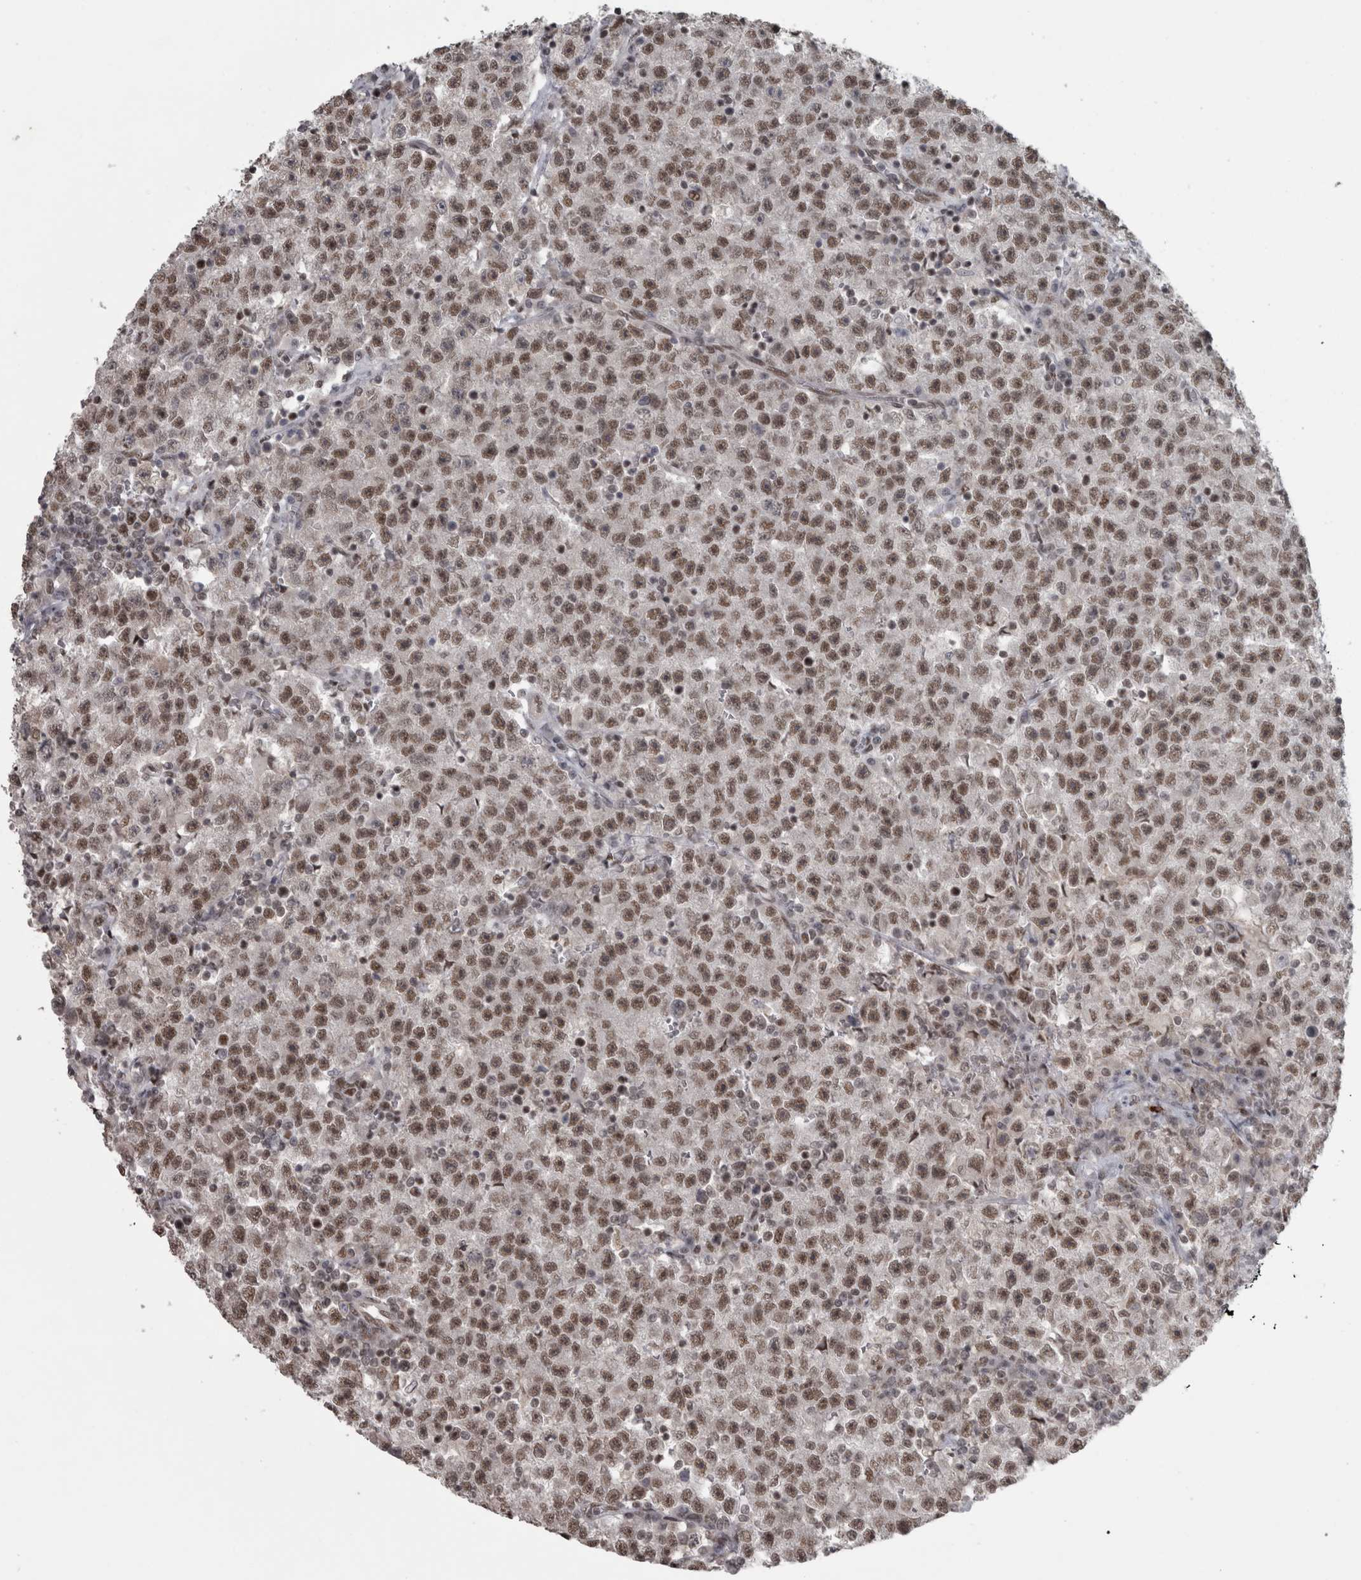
{"staining": {"intensity": "moderate", "quantity": ">75%", "location": "nuclear"}, "tissue": "testis cancer", "cell_type": "Tumor cells", "image_type": "cancer", "snomed": [{"axis": "morphology", "description": "Seminoma, NOS"}, {"axis": "topography", "description": "Testis"}], "caption": "This image exhibits immunohistochemistry (IHC) staining of human testis seminoma, with medium moderate nuclear expression in approximately >75% of tumor cells.", "gene": "MICU3", "patient": {"sex": "male", "age": 22}}